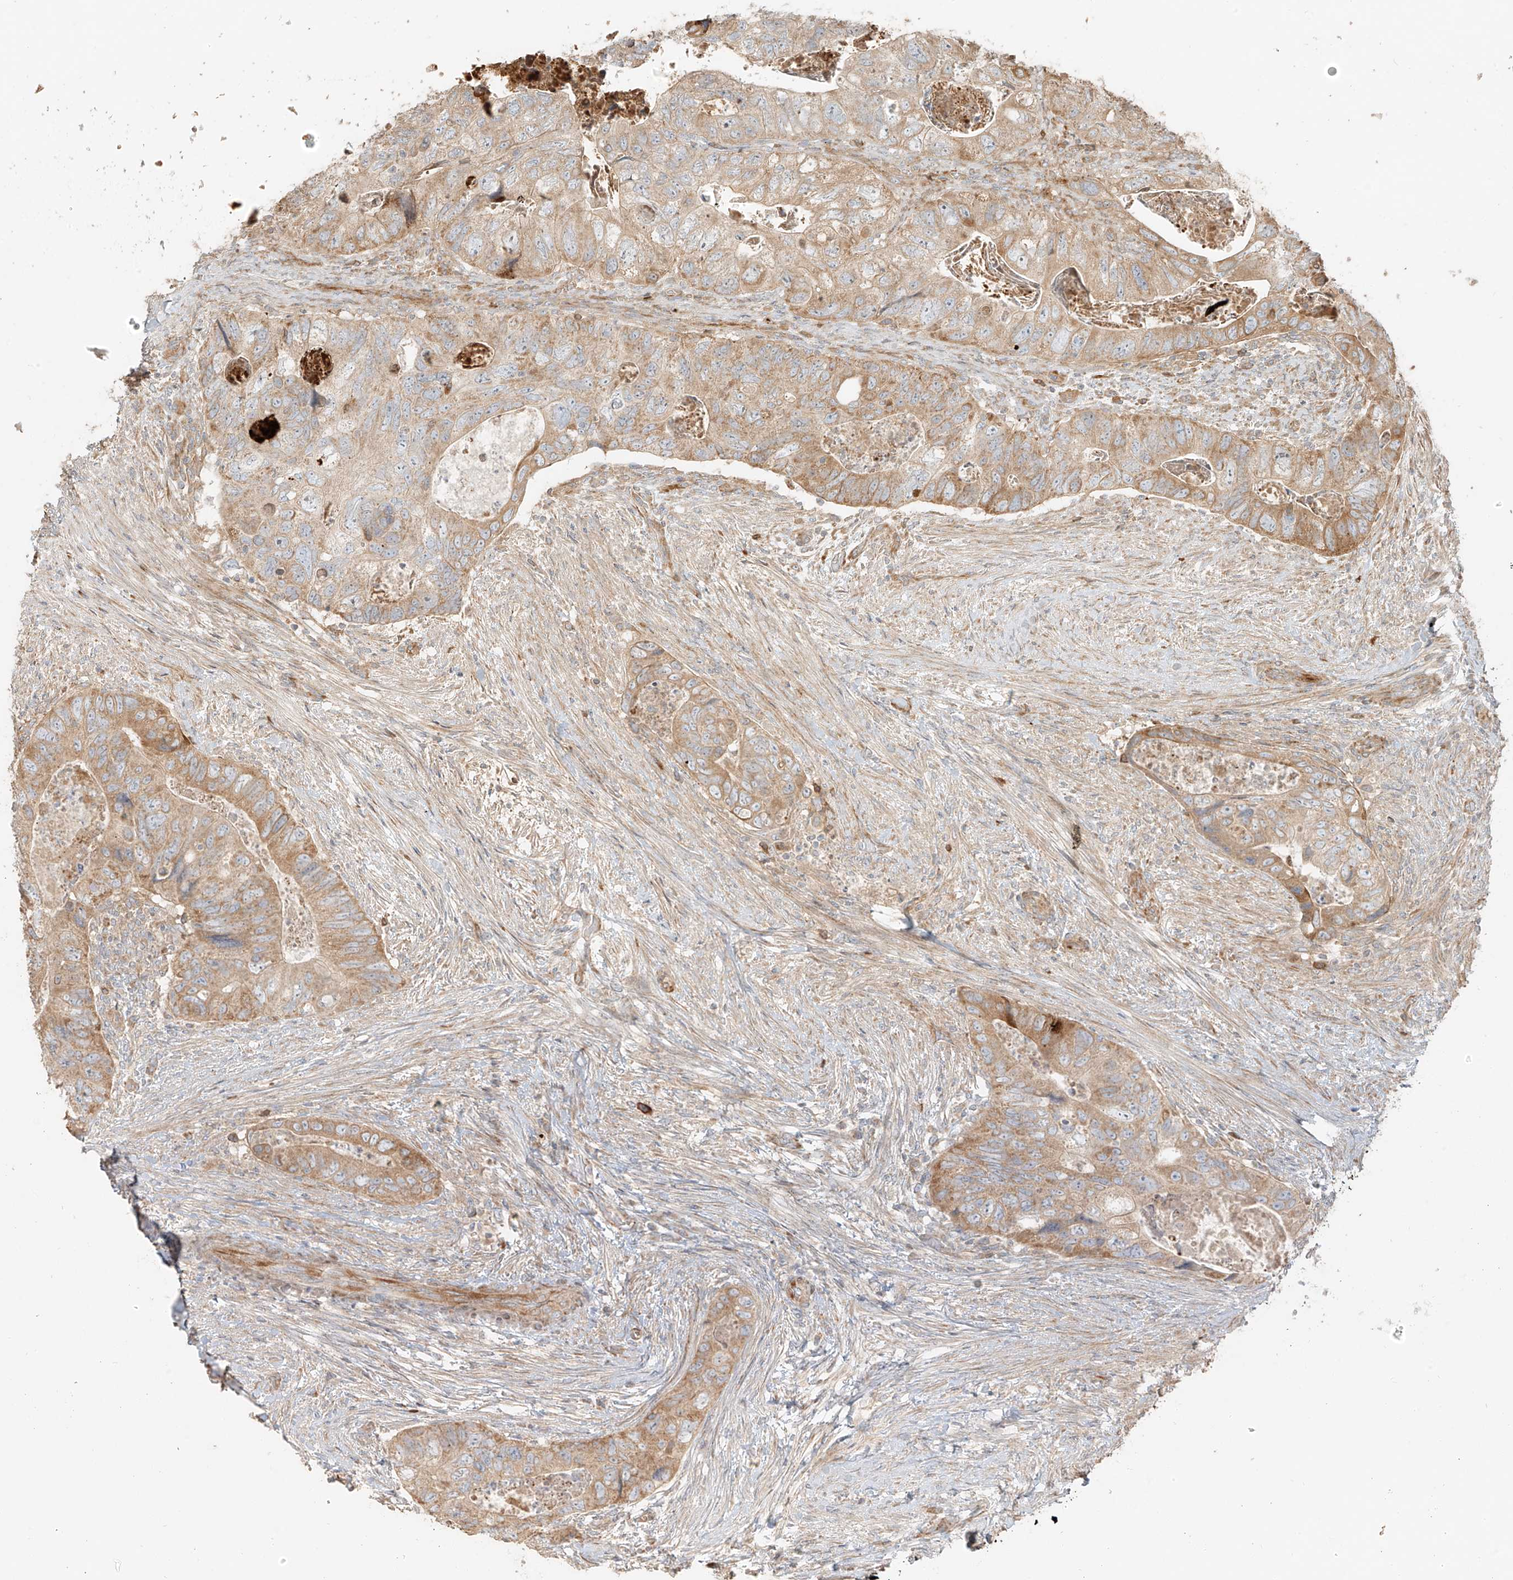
{"staining": {"intensity": "moderate", "quantity": ">75%", "location": "cytoplasmic/membranous"}, "tissue": "colorectal cancer", "cell_type": "Tumor cells", "image_type": "cancer", "snomed": [{"axis": "morphology", "description": "Adenocarcinoma, NOS"}, {"axis": "topography", "description": "Rectum"}], "caption": "Colorectal cancer (adenocarcinoma) stained with DAB (3,3'-diaminobenzidine) immunohistochemistry (IHC) displays medium levels of moderate cytoplasmic/membranous positivity in about >75% of tumor cells.", "gene": "MIPEP", "patient": {"sex": "male", "age": 63}}